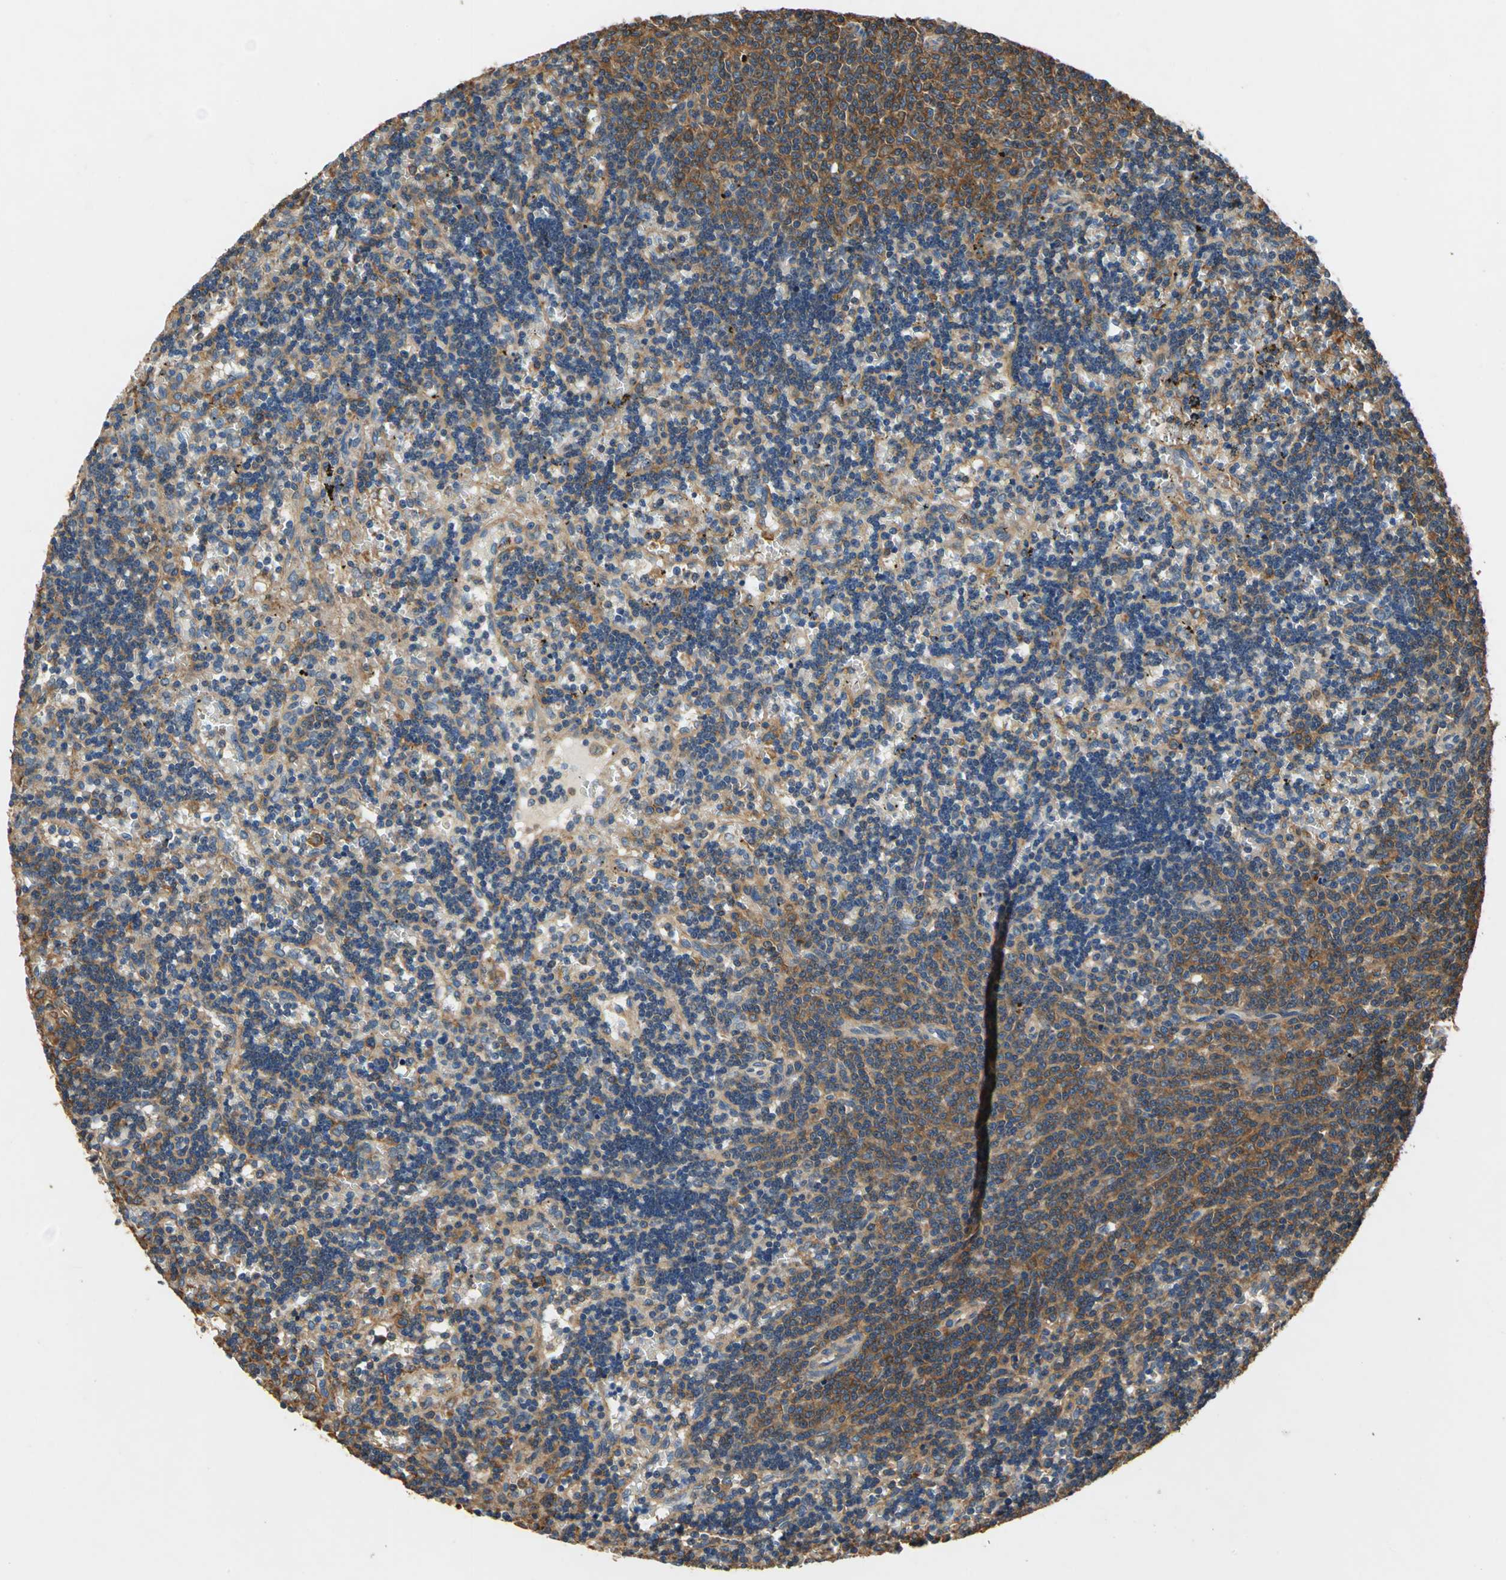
{"staining": {"intensity": "moderate", "quantity": ">75%", "location": "cytoplasmic/membranous"}, "tissue": "lymphoma", "cell_type": "Tumor cells", "image_type": "cancer", "snomed": [{"axis": "morphology", "description": "Malignant lymphoma, non-Hodgkin's type, Low grade"}, {"axis": "topography", "description": "Spleen"}], "caption": "Immunohistochemical staining of malignant lymphoma, non-Hodgkin's type (low-grade) reveals medium levels of moderate cytoplasmic/membranous staining in about >75% of tumor cells.", "gene": "DDX3Y", "patient": {"sex": "male", "age": 60}}